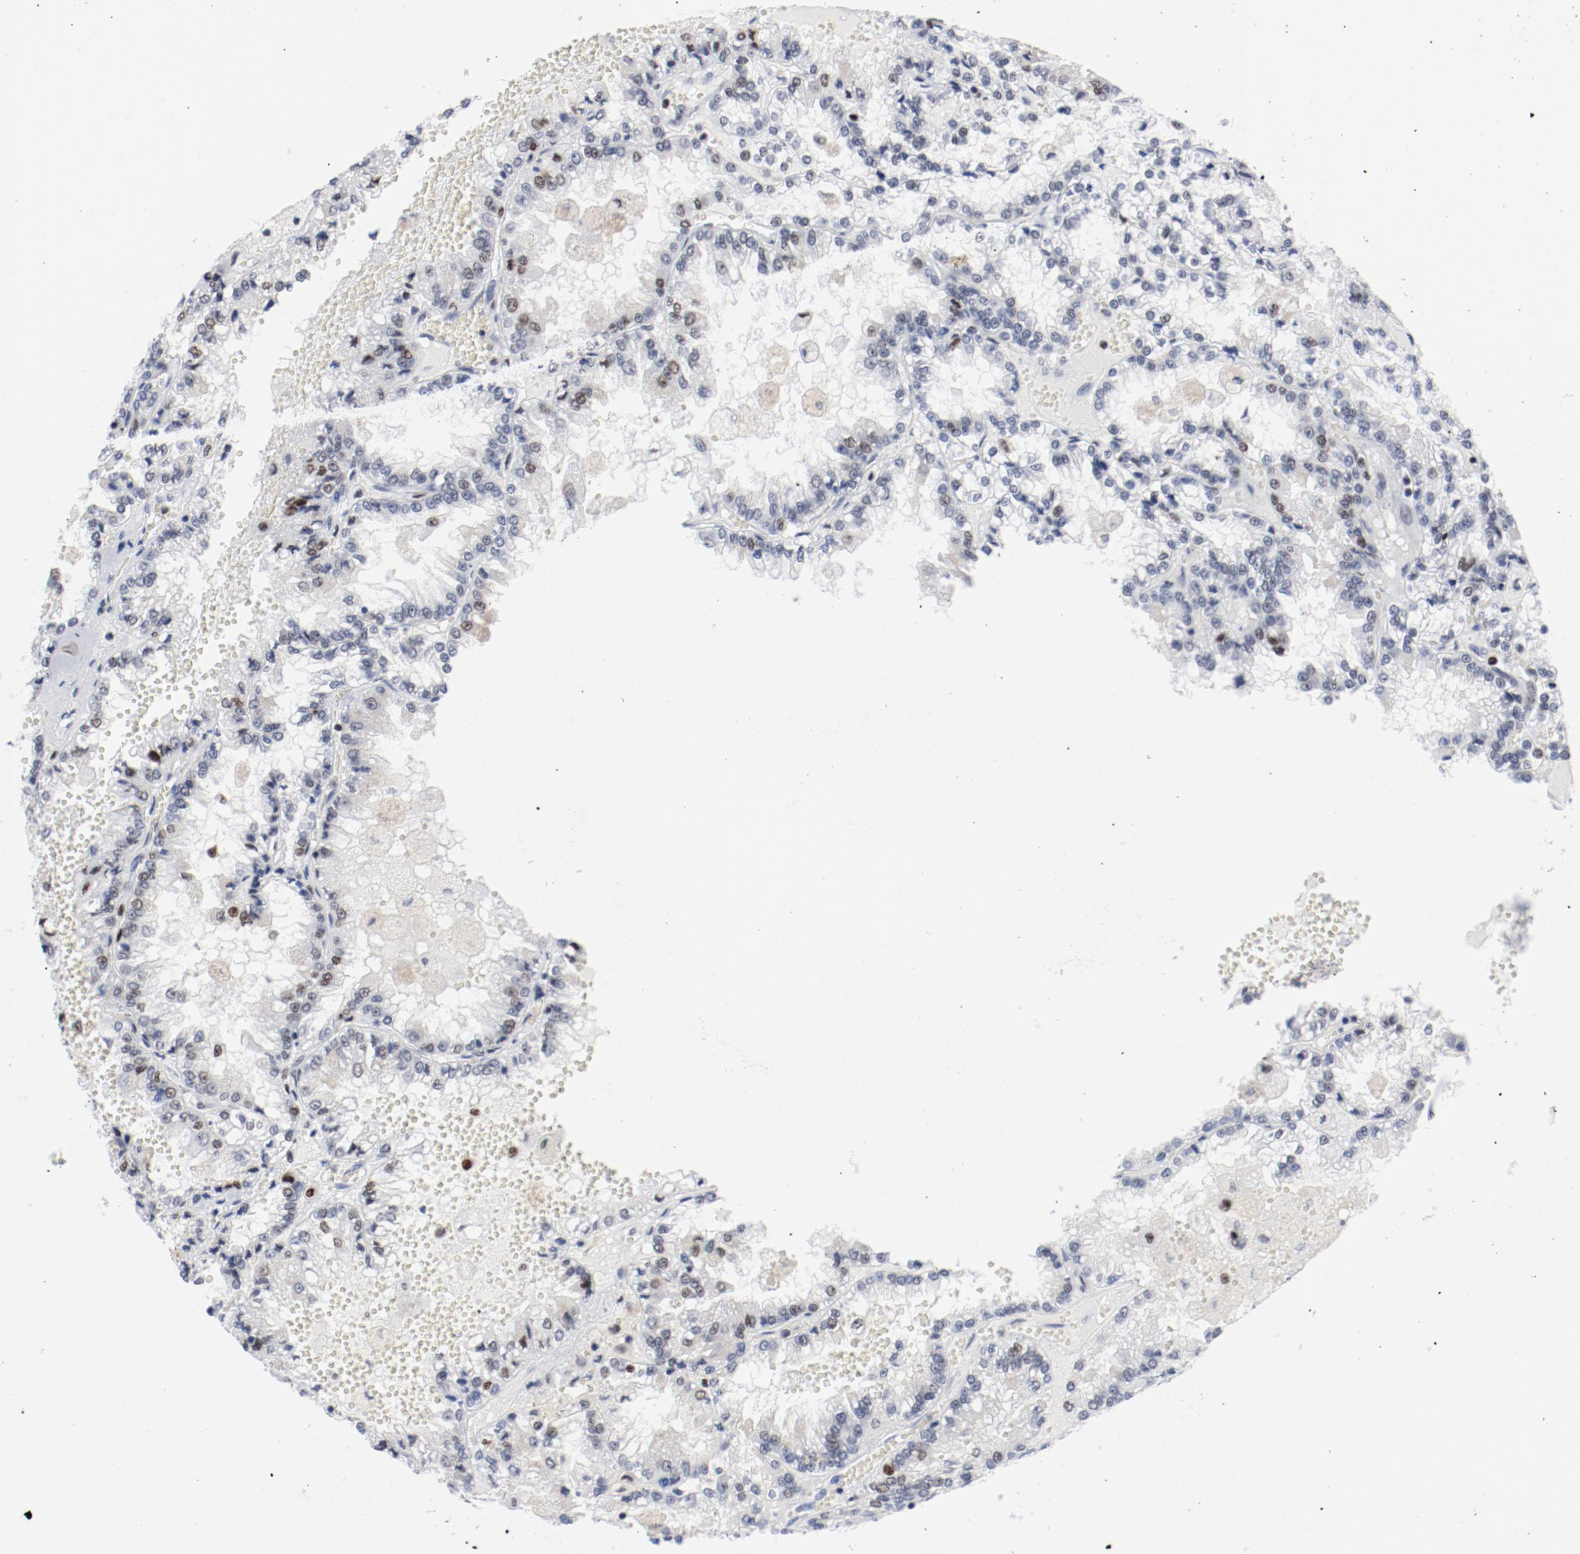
{"staining": {"intensity": "weak", "quantity": "<25%", "location": "nuclear"}, "tissue": "renal cancer", "cell_type": "Tumor cells", "image_type": "cancer", "snomed": [{"axis": "morphology", "description": "Adenocarcinoma, NOS"}, {"axis": "topography", "description": "Kidney"}], "caption": "Immunohistochemistry (IHC) photomicrograph of neoplastic tissue: adenocarcinoma (renal) stained with DAB shows no significant protein expression in tumor cells.", "gene": "POLD1", "patient": {"sex": "female", "age": 56}}